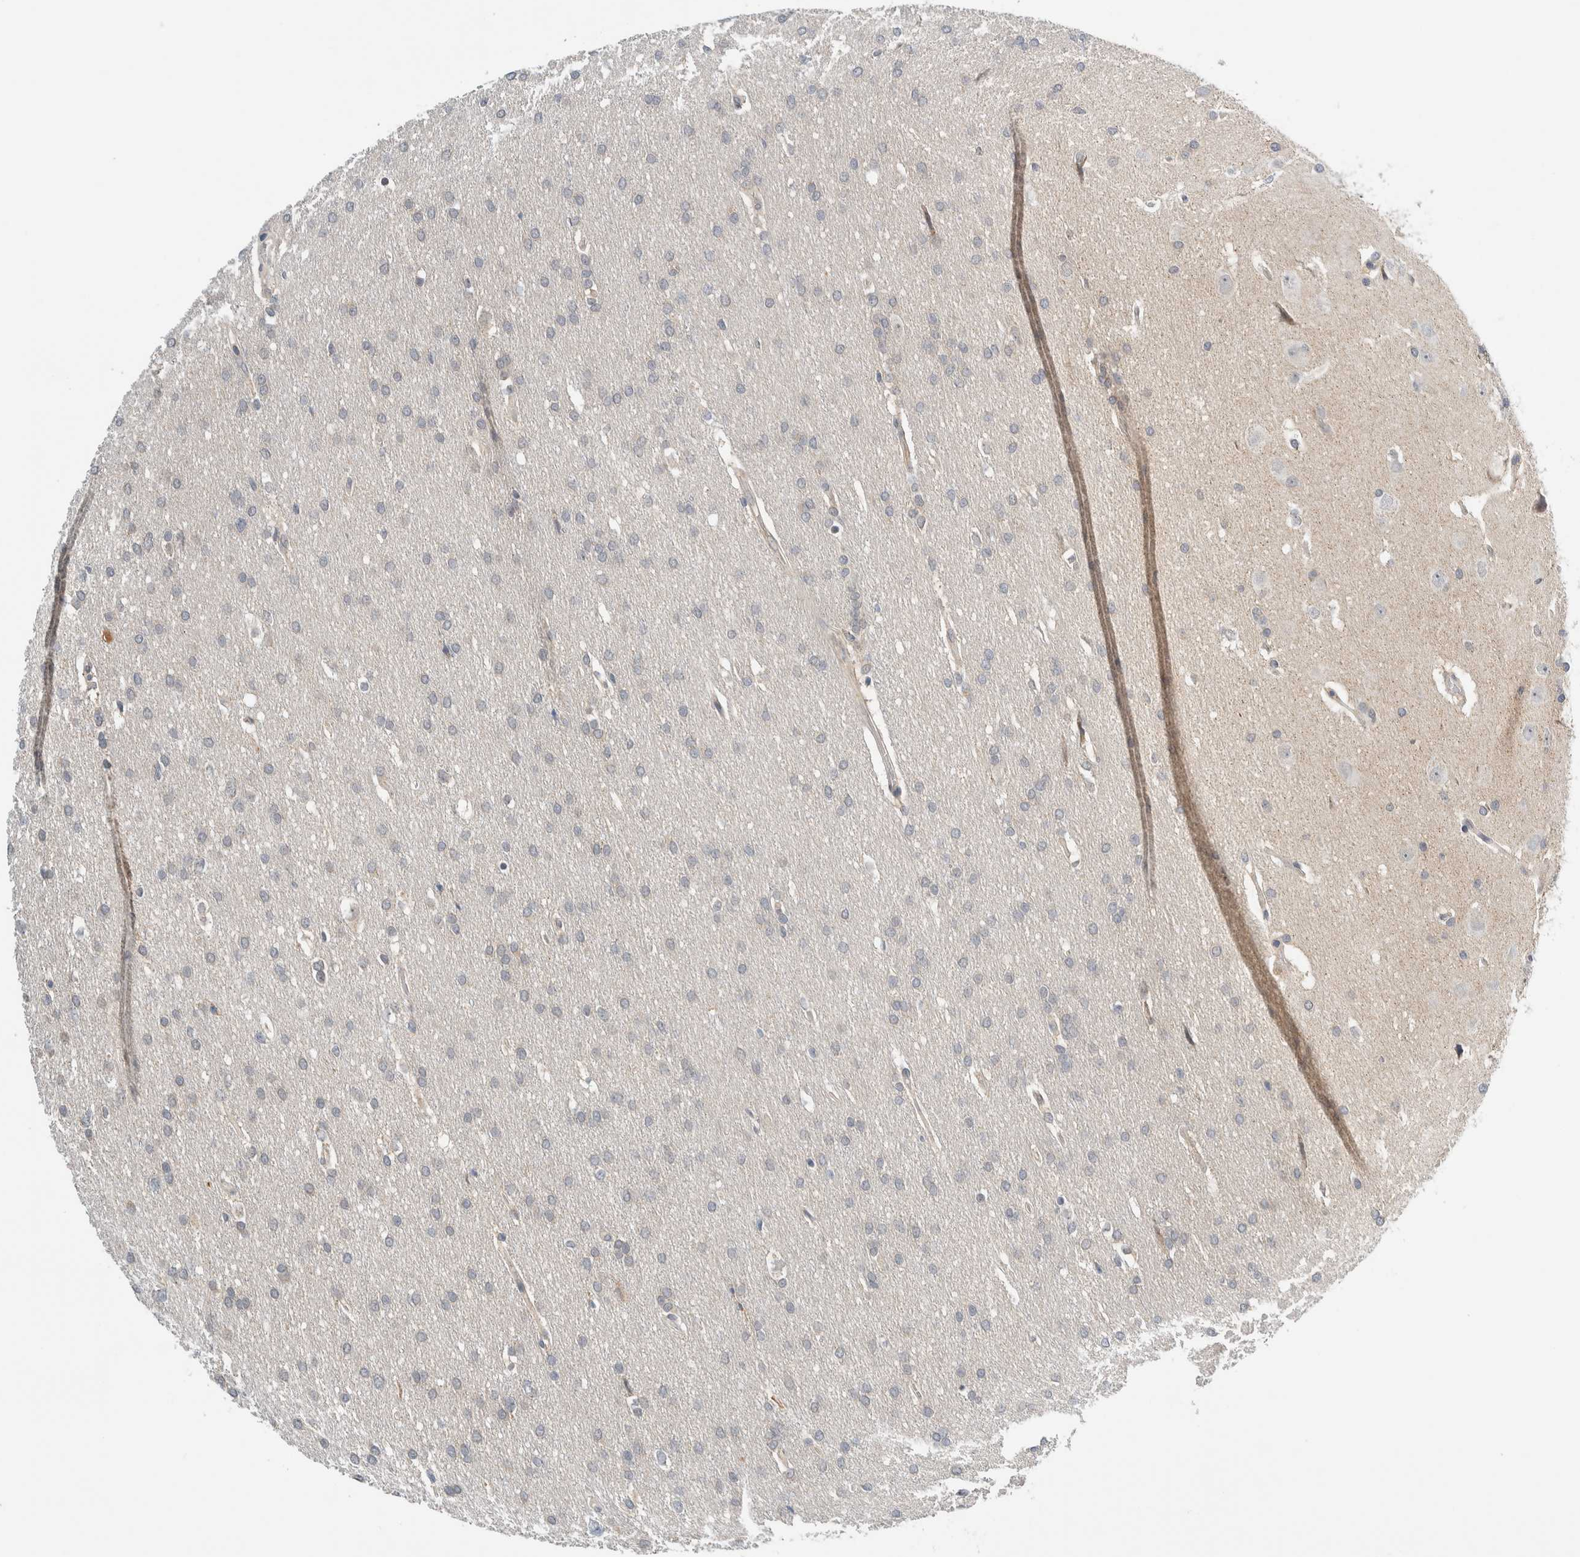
{"staining": {"intensity": "negative", "quantity": "none", "location": "none"}, "tissue": "glioma", "cell_type": "Tumor cells", "image_type": "cancer", "snomed": [{"axis": "morphology", "description": "Glioma, malignant, Low grade"}, {"axis": "topography", "description": "Brain"}], "caption": "Tumor cells show no significant expression in malignant low-grade glioma. Brightfield microscopy of immunohistochemistry (IHC) stained with DAB (brown) and hematoxylin (blue), captured at high magnification.", "gene": "SHPK", "patient": {"sex": "female", "age": 37}}